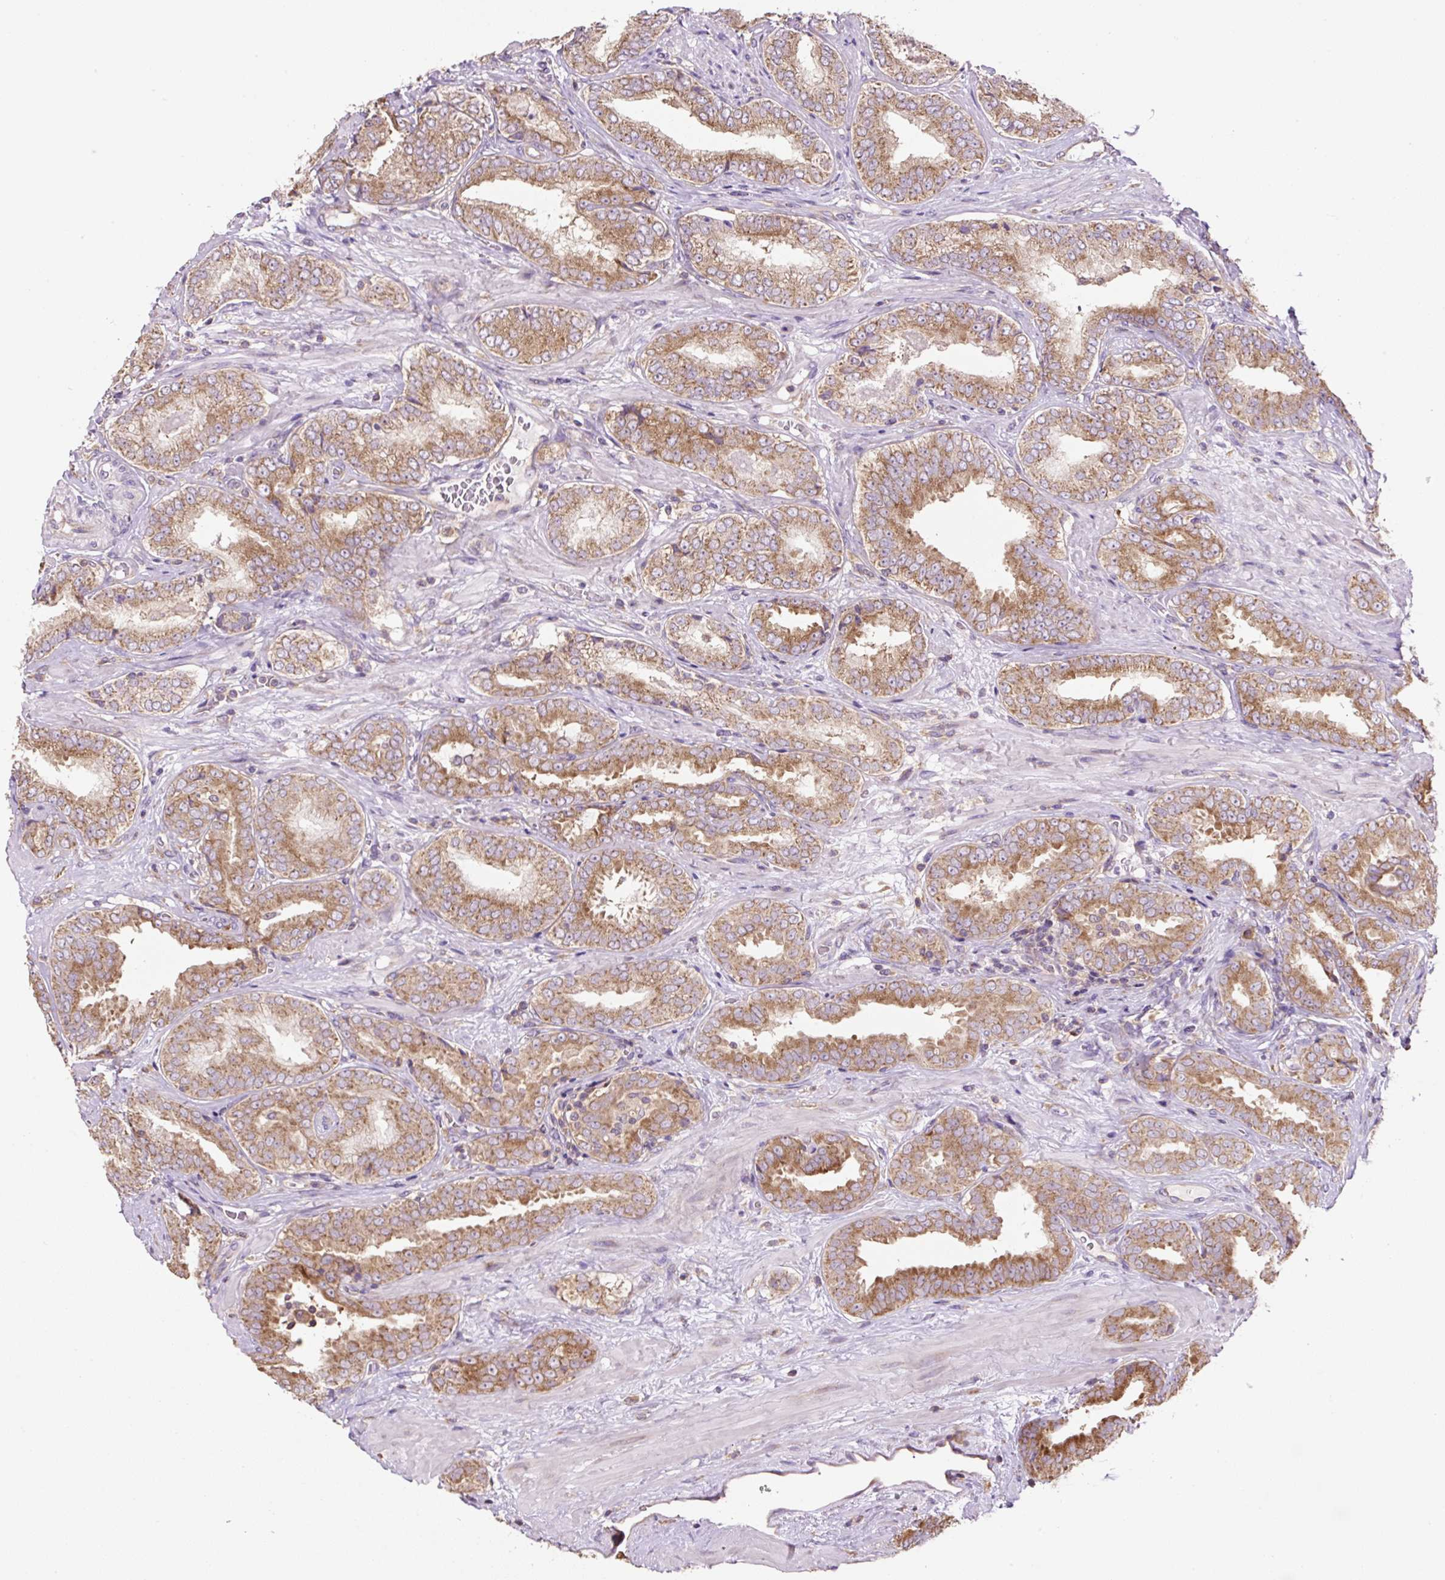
{"staining": {"intensity": "moderate", "quantity": ">75%", "location": "cytoplasmic/membranous"}, "tissue": "prostate cancer", "cell_type": "Tumor cells", "image_type": "cancer", "snomed": [{"axis": "morphology", "description": "Adenocarcinoma, High grade"}, {"axis": "topography", "description": "Prostate"}], "caption": "Immunohistochemical staining of human prostate adenocarcinoma (high-grade) shows moderate cytoplasmic/membranous protein expression in about >75% of tumor cells. (DAB (3,3'-diaminobenzidine) = brown stain, brightfield microscopy at high magnification).", "gene": "RPS23", "patient": {"sex": "male", "age": 72}}